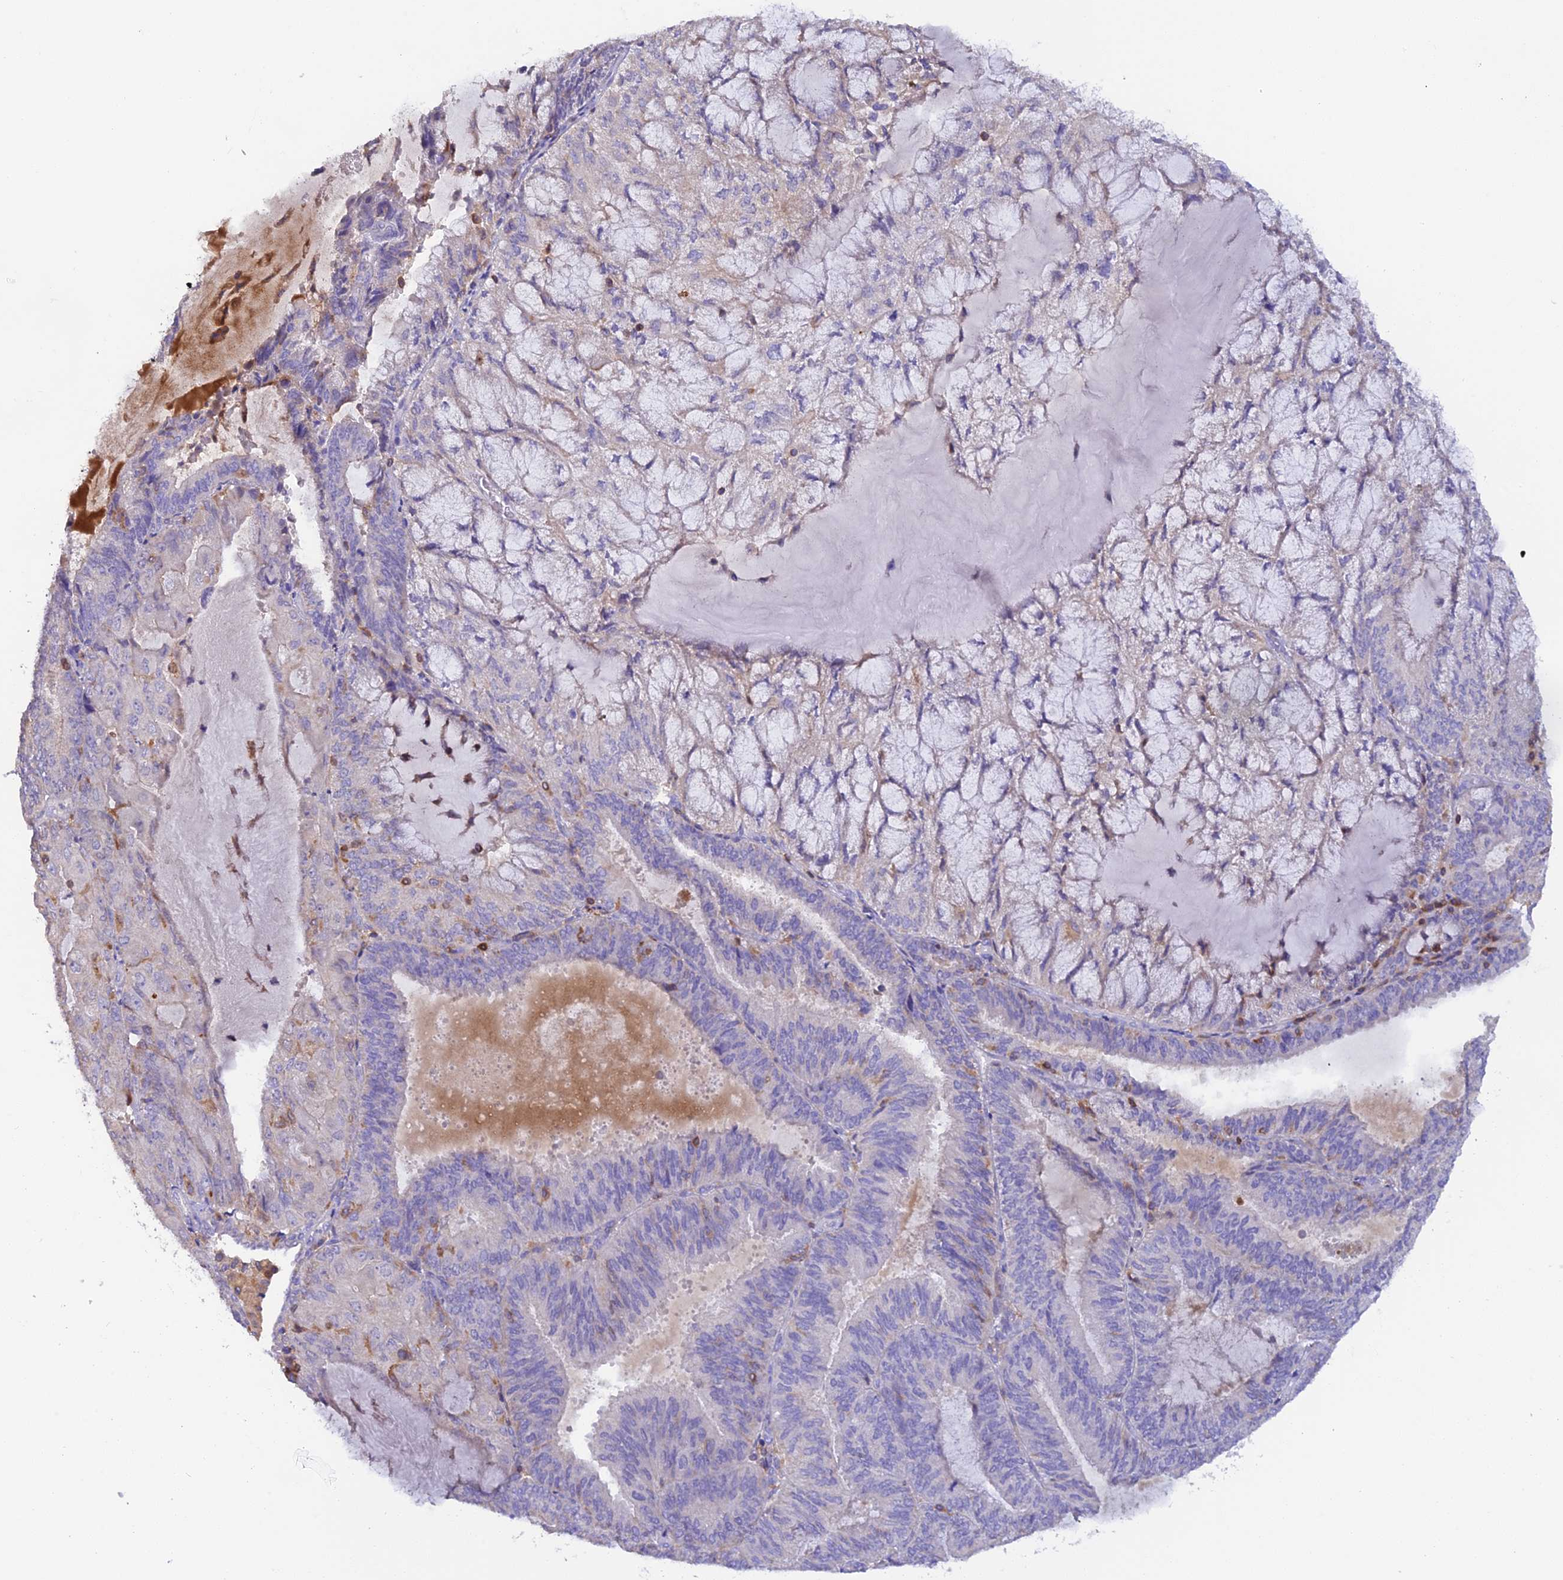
{"staining": {"intensity": "negative", "quantity": "none", "location": "none"}, "tissue": "endometrial cancer", "cell_type": "Tumor cells", "image_type": "cancer", "snomed": [{"axis": "morphology", "description": "Adenocarcinoma, NOS"}, {"axis": "topography", "description": "Endometrium"}], "caption": "An IHC micrograph of endometrial cancer is shown. There is no staining in tumor cells of endometrial cancer. (Brightfield microscopy of DAB immunohistochemistry (IHC) at high magnification).", "gene": "LPXN", "patient": {"sex": "female", "age": 81}}